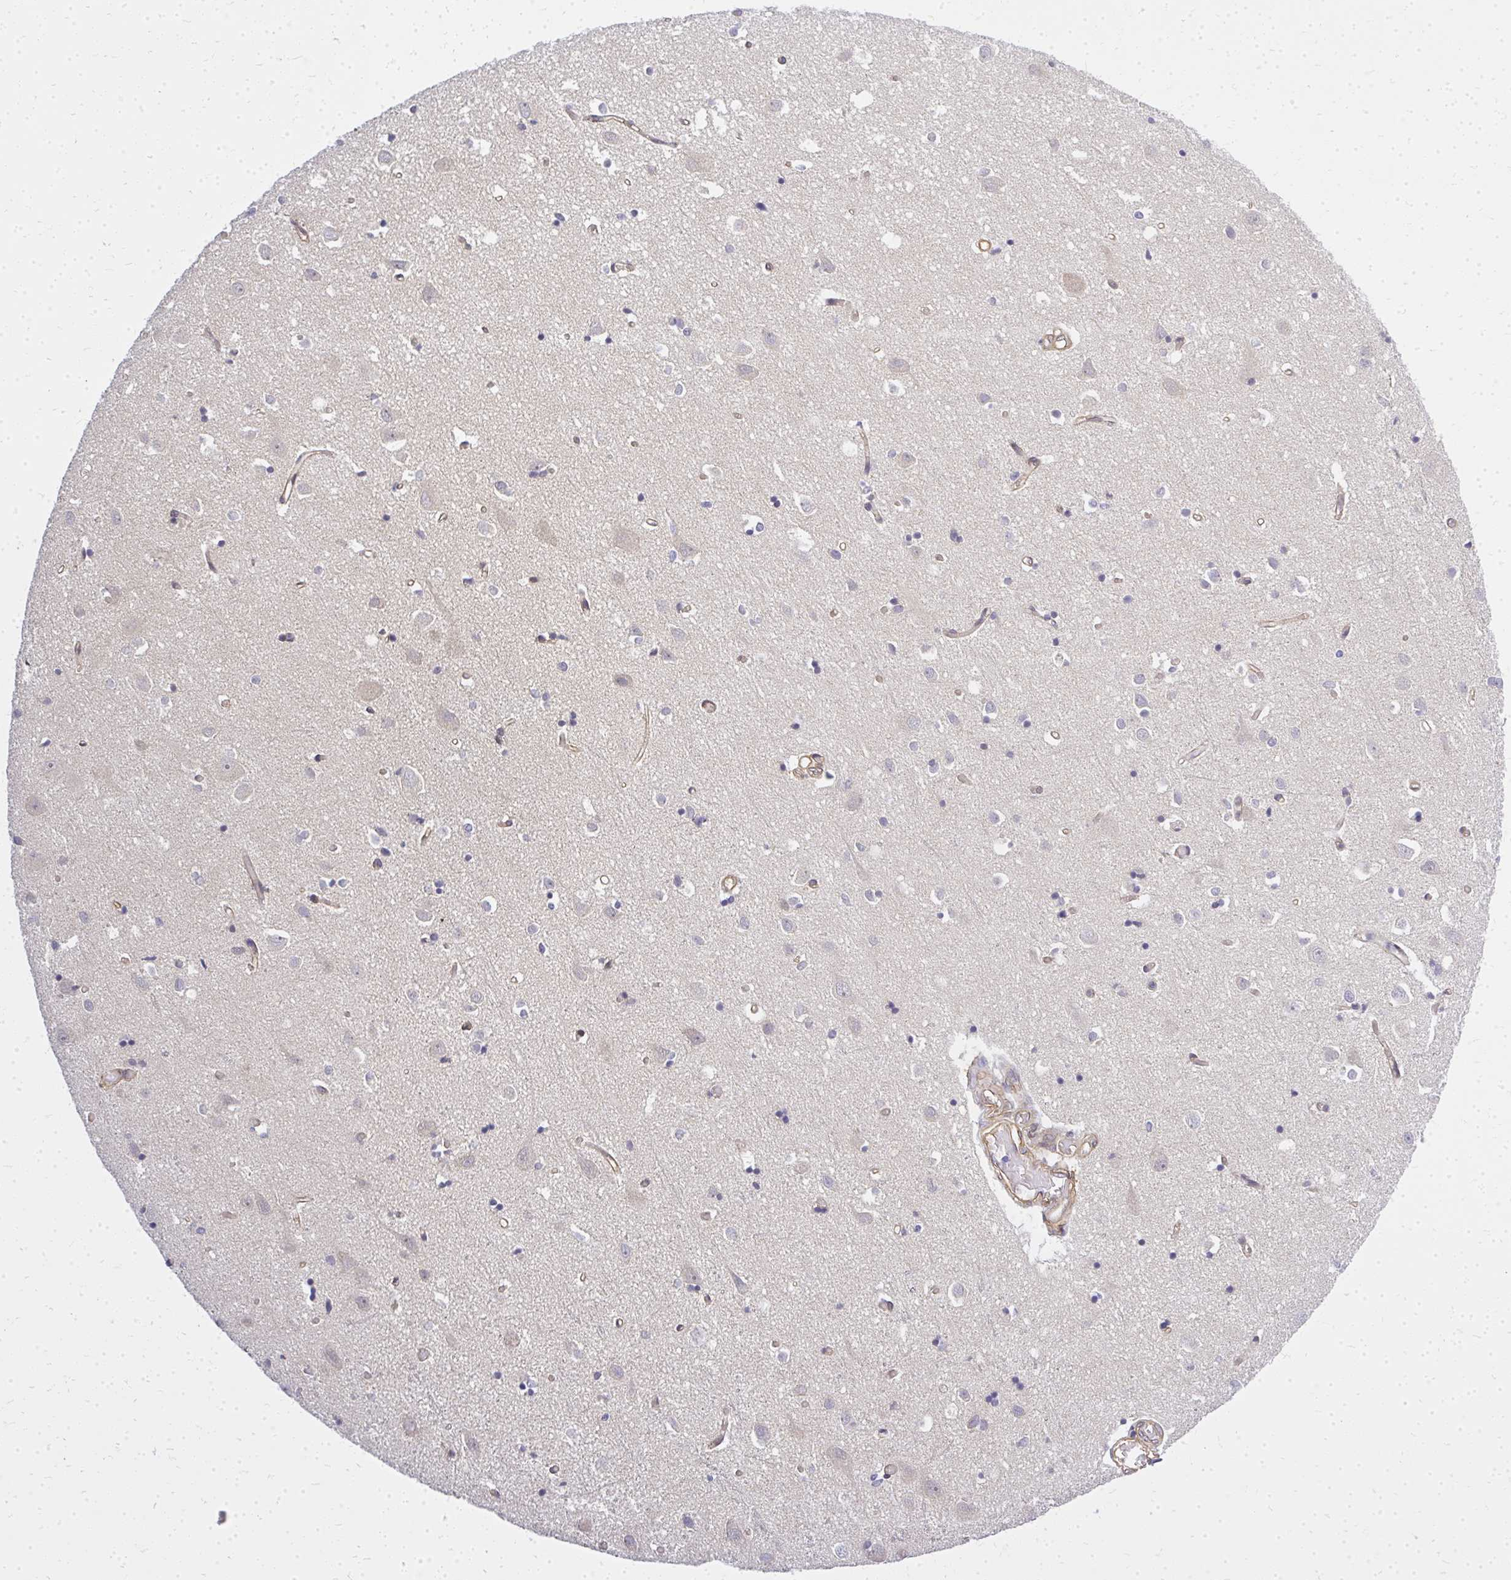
{"staining": {"intensity": "moderate", "quantity": ">75%", "location": "cytoplasmic/membranous"}, "tissue": "cerebral cortex", "cell_type": "Endothelial cells", "image_type": "normal", "snomed": [{"axis": "morphology", "description": "Normal tissue, NOS"}, {"axis": "topography", "description": "Cerebral cortex"}], "caption": "Cerebral cortex stained with DAB (3,3'-diaminobenzidine) immunohistochemistry (IHC) demonstrates medium levels of moderate cytoplasmic/membranous expression in approximately >75% of endothelial cells.", "gene": "ENSG00000258472", "patient": {"sex": "male", "age": 70}}